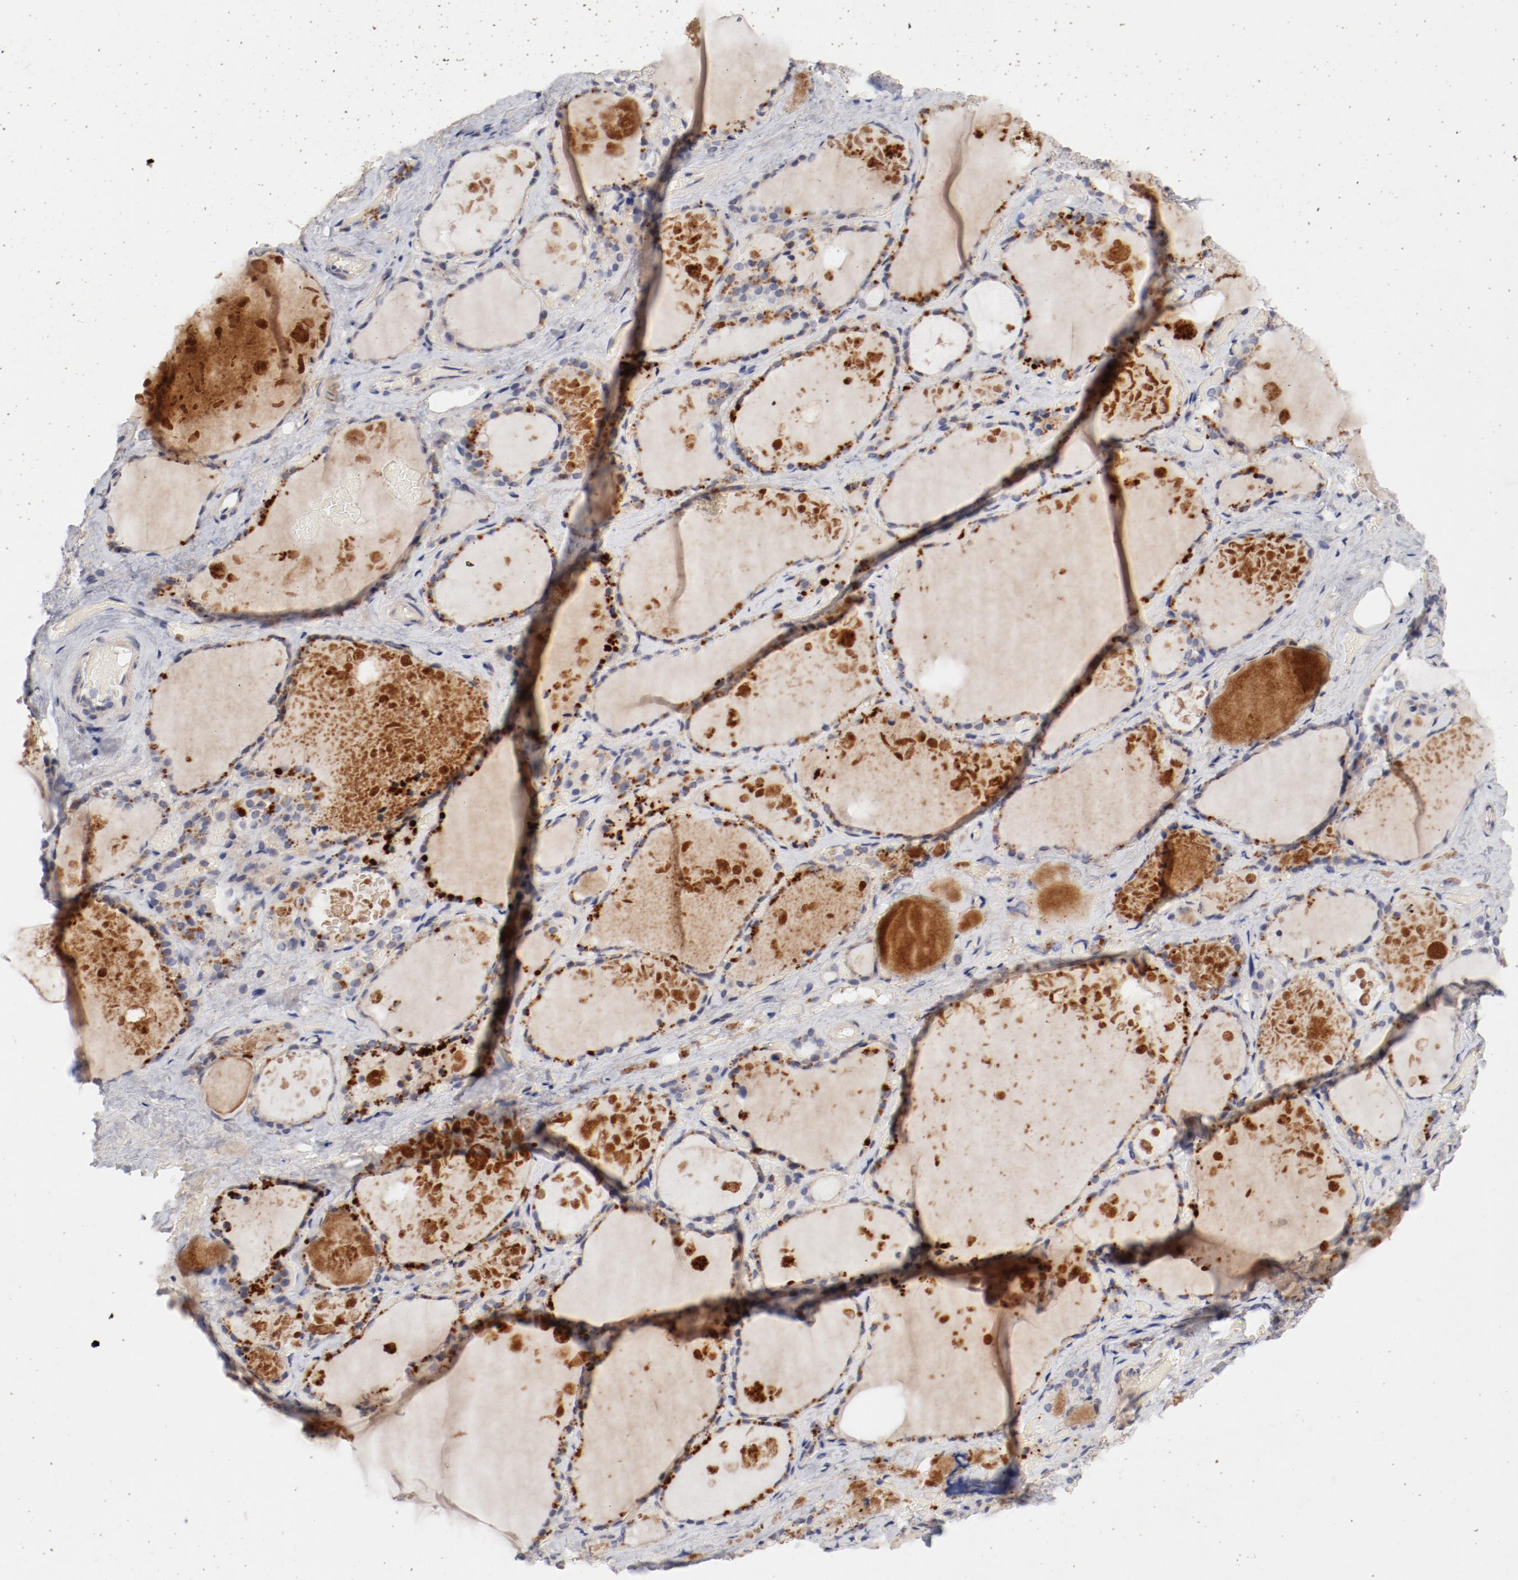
{"staining": {"intensity": "moderate", "quantity": "25%-75%", "location": "cytoplasmic/membranous"}, "tissue": "thyroid gland", "cell_type": "Glandular cells", "image_type": "normal", "snomed": [{"axis": "morphology", "description": "Normal tissue, NOS"}, {"axis": "topography", "description": "Thyroid gland"}], "caption": "DAB (3,3'-diaminobenzidine) immunohistochemical staining of benign thyroid gland exhibits moderate cytoplasmic/membranous protein positivity in approximately 25%-75% of glandular cells.", "gene": "CBL", "patient": {"sex": "male", "age": 61}}